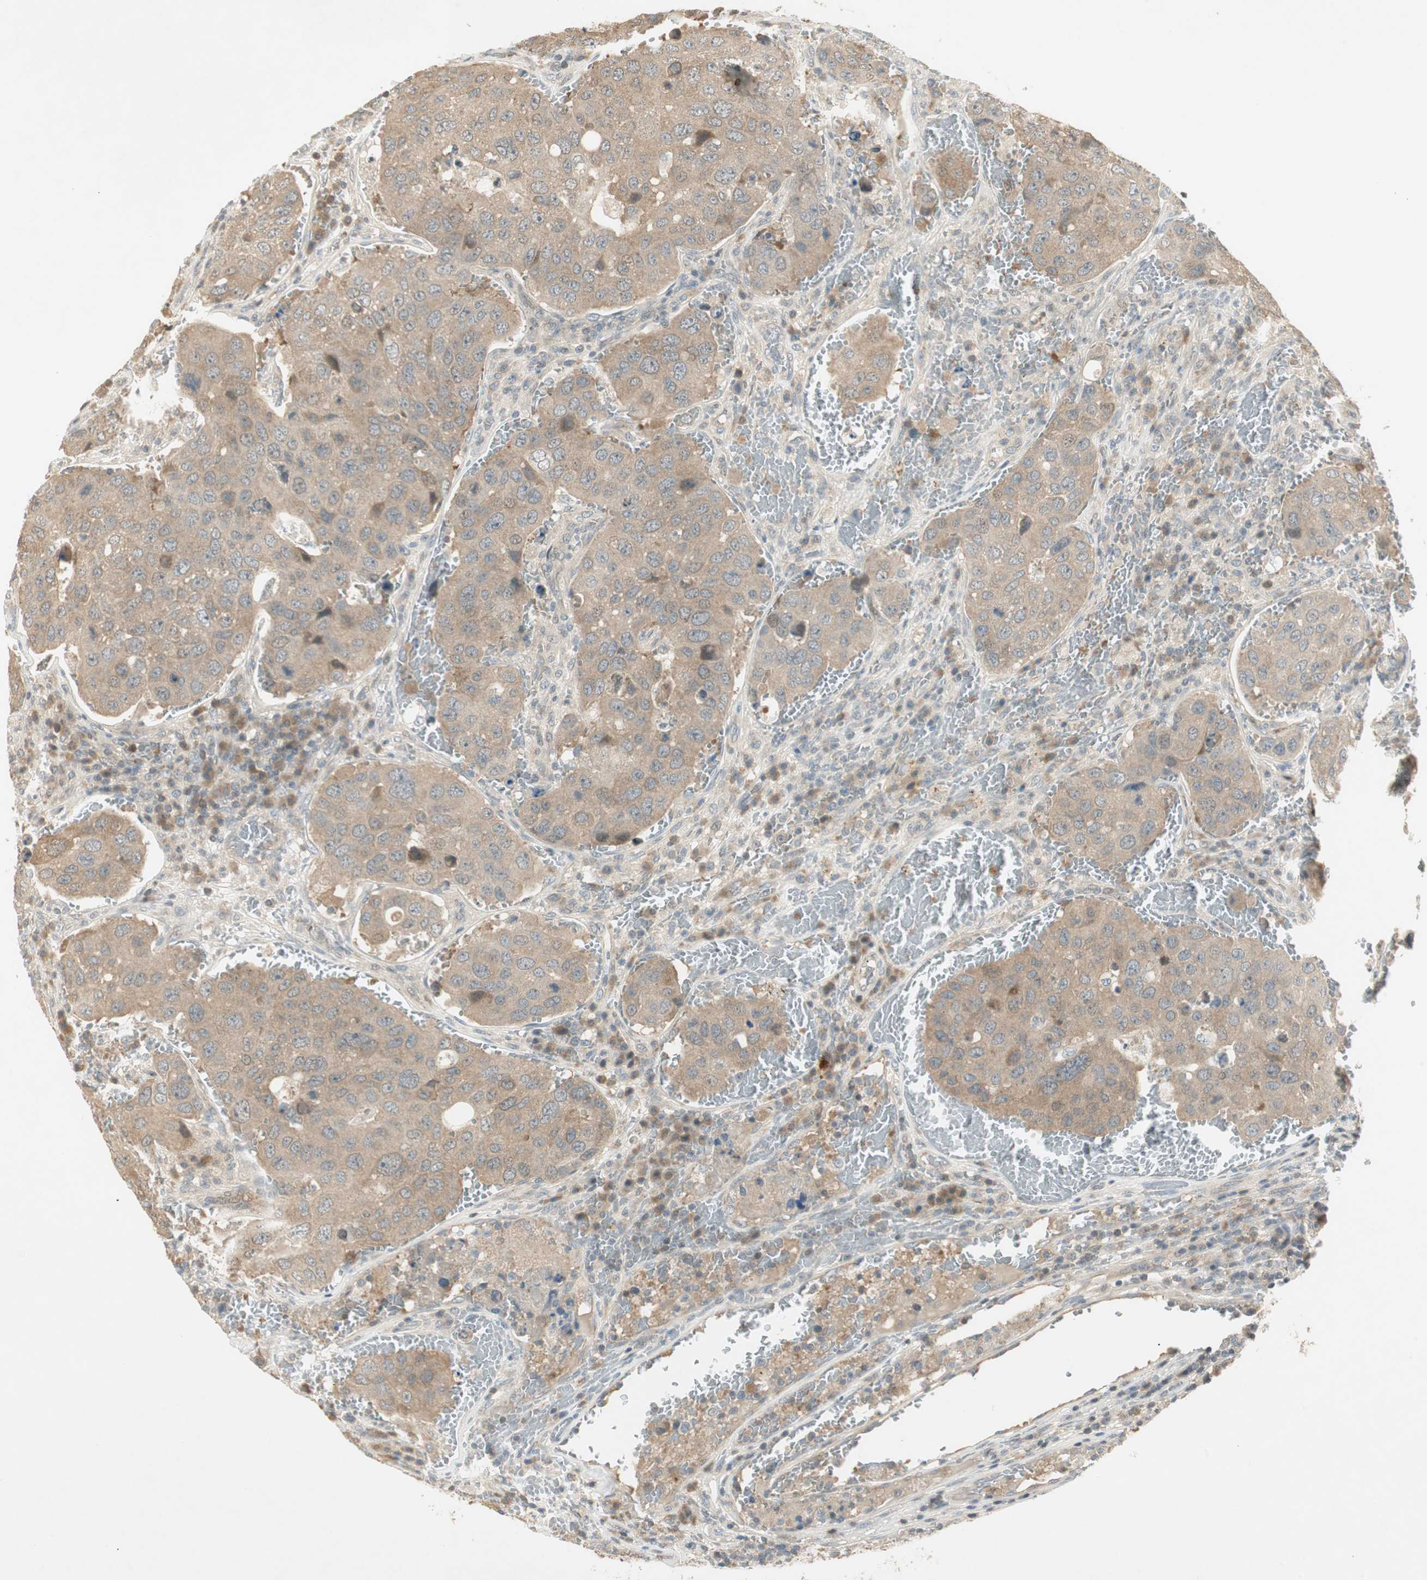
{"staining": {"intensity": "moderate", "quantity": ">75%", "location": "cytoplasmic/membranous"}, "tissue": "urothelial cancer", "cell_type": "Tumor cells", "image_type": "cancer", "snomed": [{"axis": "morphology", "description": "Urothelial carcinoma, High grade"}, {"axis": "topography", "description": "Lymph node"}, {"axis": "topography", "description": "Urinary bladder"}], "caption": "Immunohistochemical staining of human urothelial cancer shows moderate cytoplasmic/membranous protein staining in approximately >75% of tumor cells.", "gene": "USP2", "patient": {"sex": "male", "age": 51}}